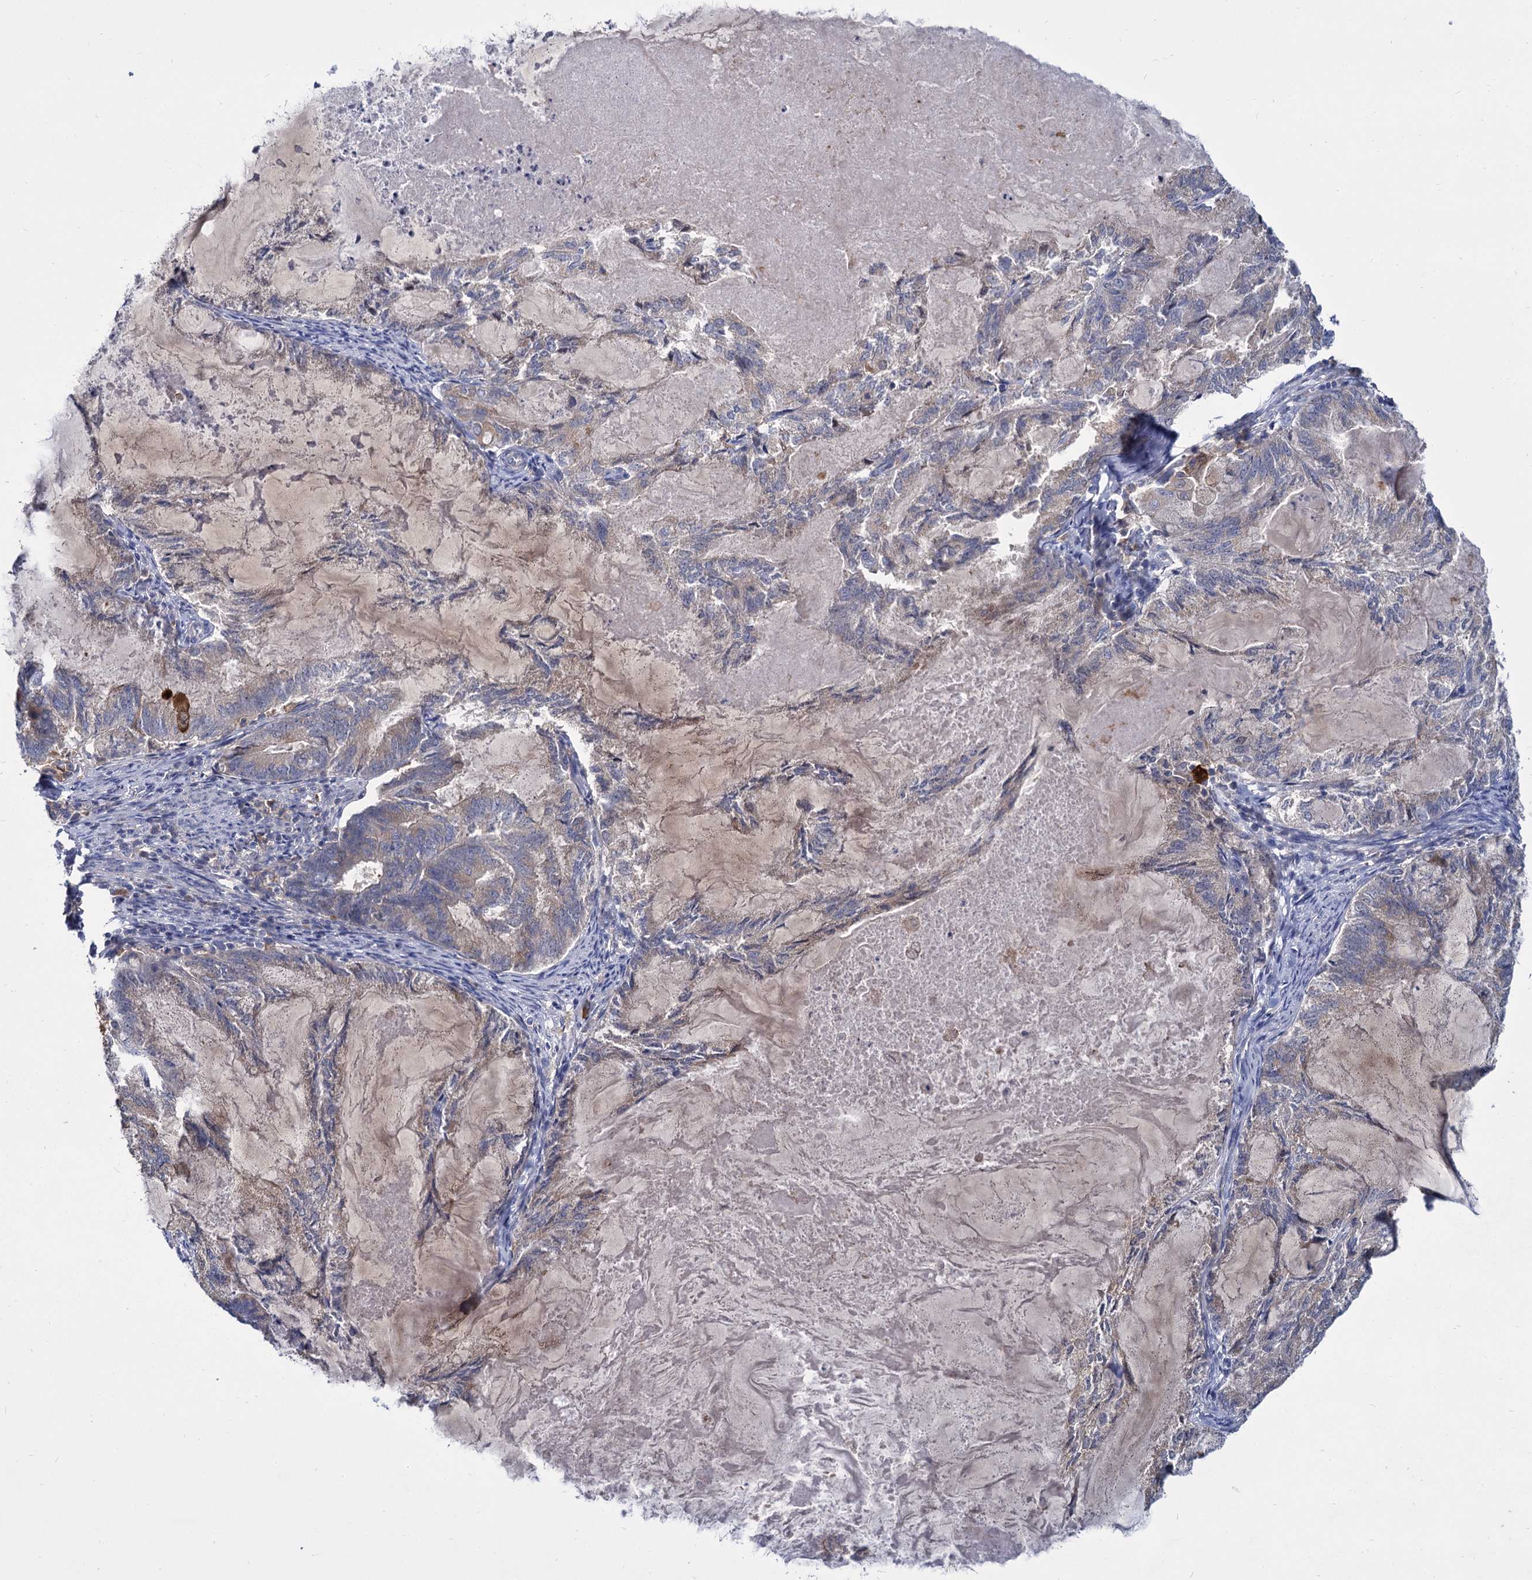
{"staining": {"intensity": "moderate", "quantity": "<25%", "location": "cytoplasmic/membranous"}, "tissue": "endometrial cancer", "cell_type": "Tumor cells", "image_type": "cancer", "snomed": [{"axis": "morphology", "description": "Adenocarcinoma, NOS"}, {"axis": "topography", "description": "Endometrium"}], "caption": "Moderate cytoplasmic/membranous protein expression is identified in about <25% of tumor cells in endometrial cancer.", "gene": "GCLC", "patient": {"sex": "female", "age": 86}}